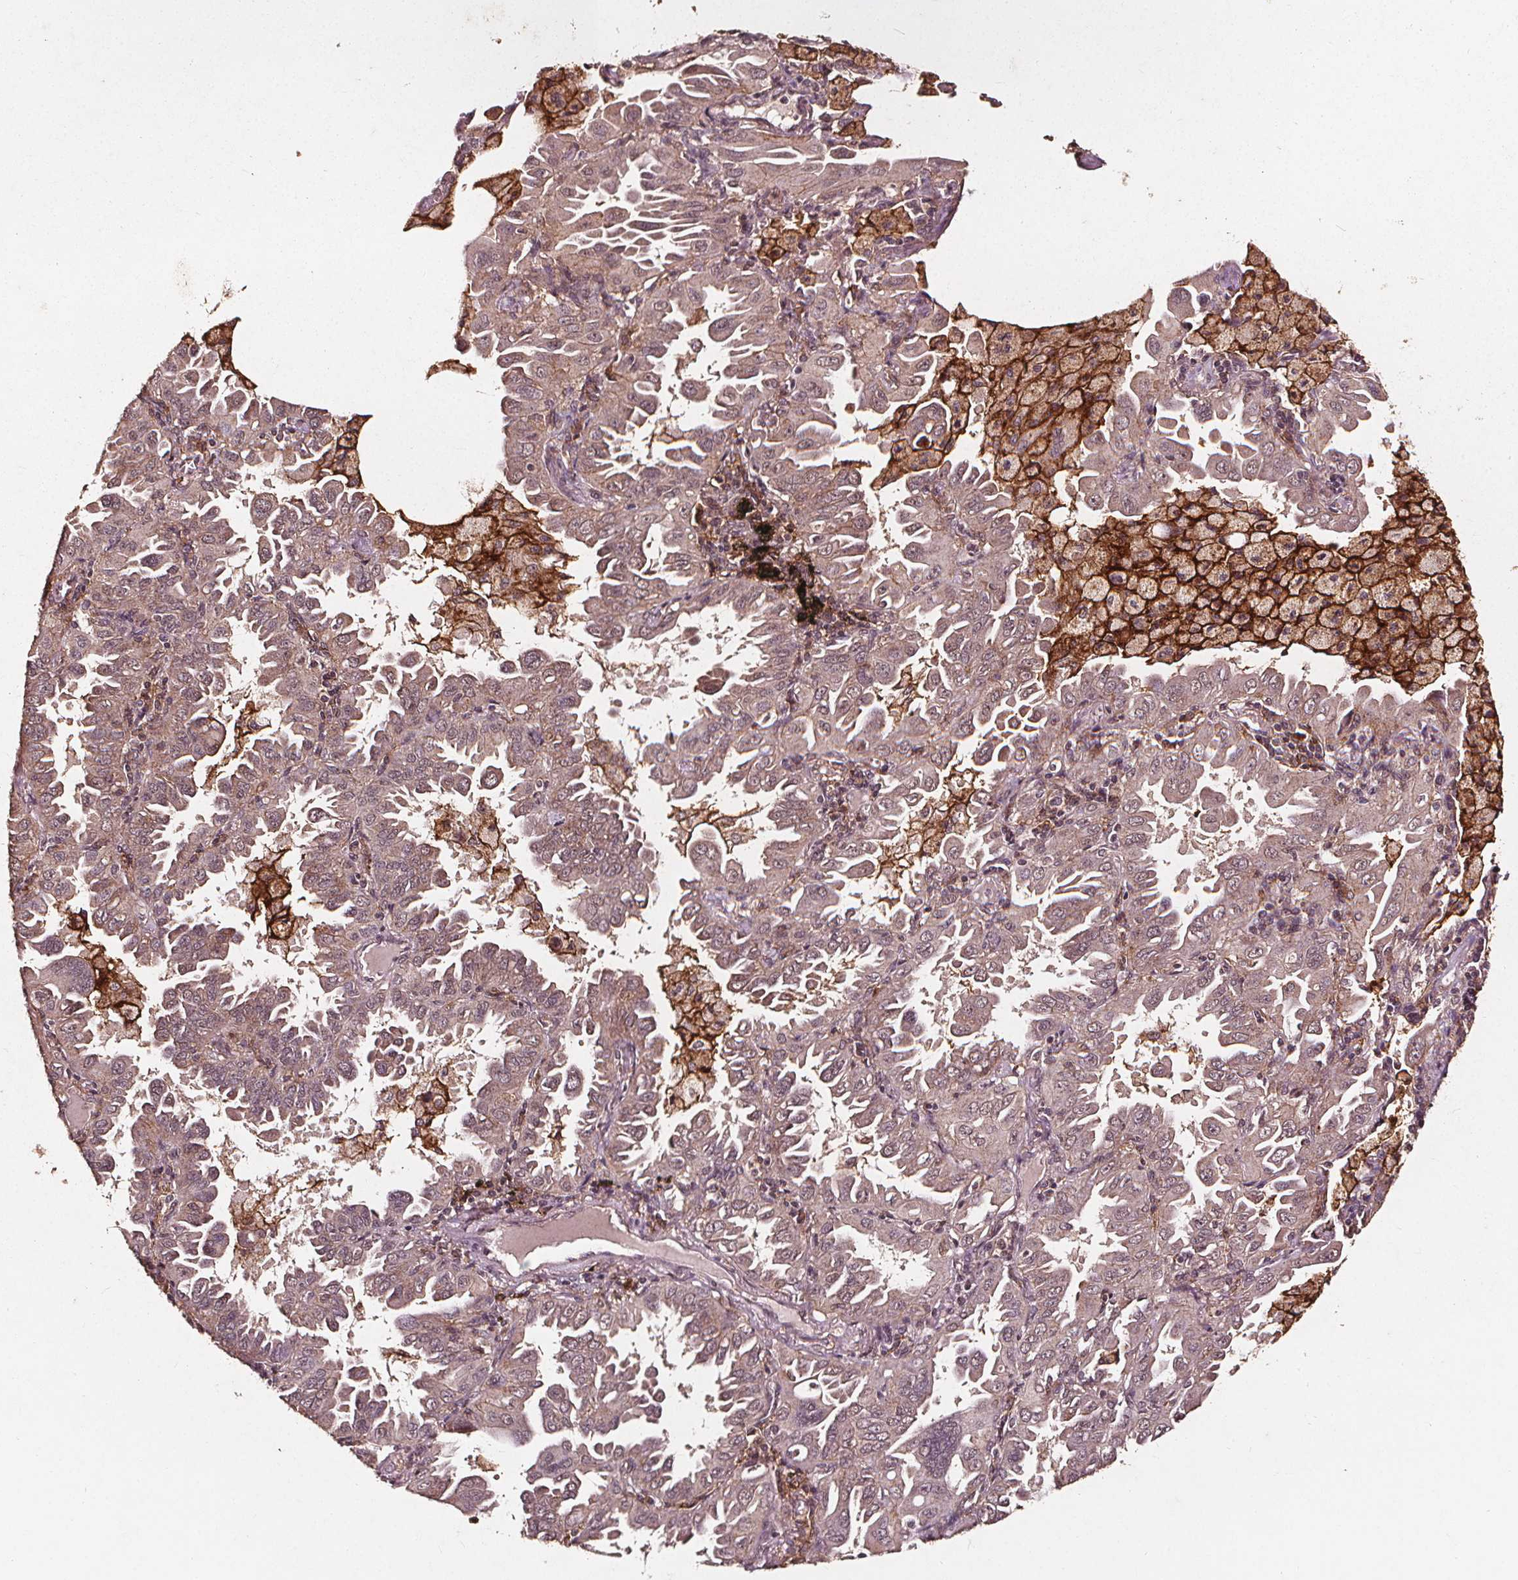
{"staining": {"intensity": "negative", "quantity": "none", "location": "none"}, "tissue": "lung cancer", "cell_type": "Tumor cells", "image_type": "cancer", "snomed": [{"axis": "morphology", "description": "Adenocarcinoma, NOS"}, {"axis": "topography", "description": "Lung"}], "caption": "Immunohistochemistry photomicrograph of neoplastic tissue: lung cancer (adenocarcinoma) stained with DAB shows no significant protein staining in tumor cells.", "gene": "ABCA1", "patient": {"sex": "male", "age": 64}}